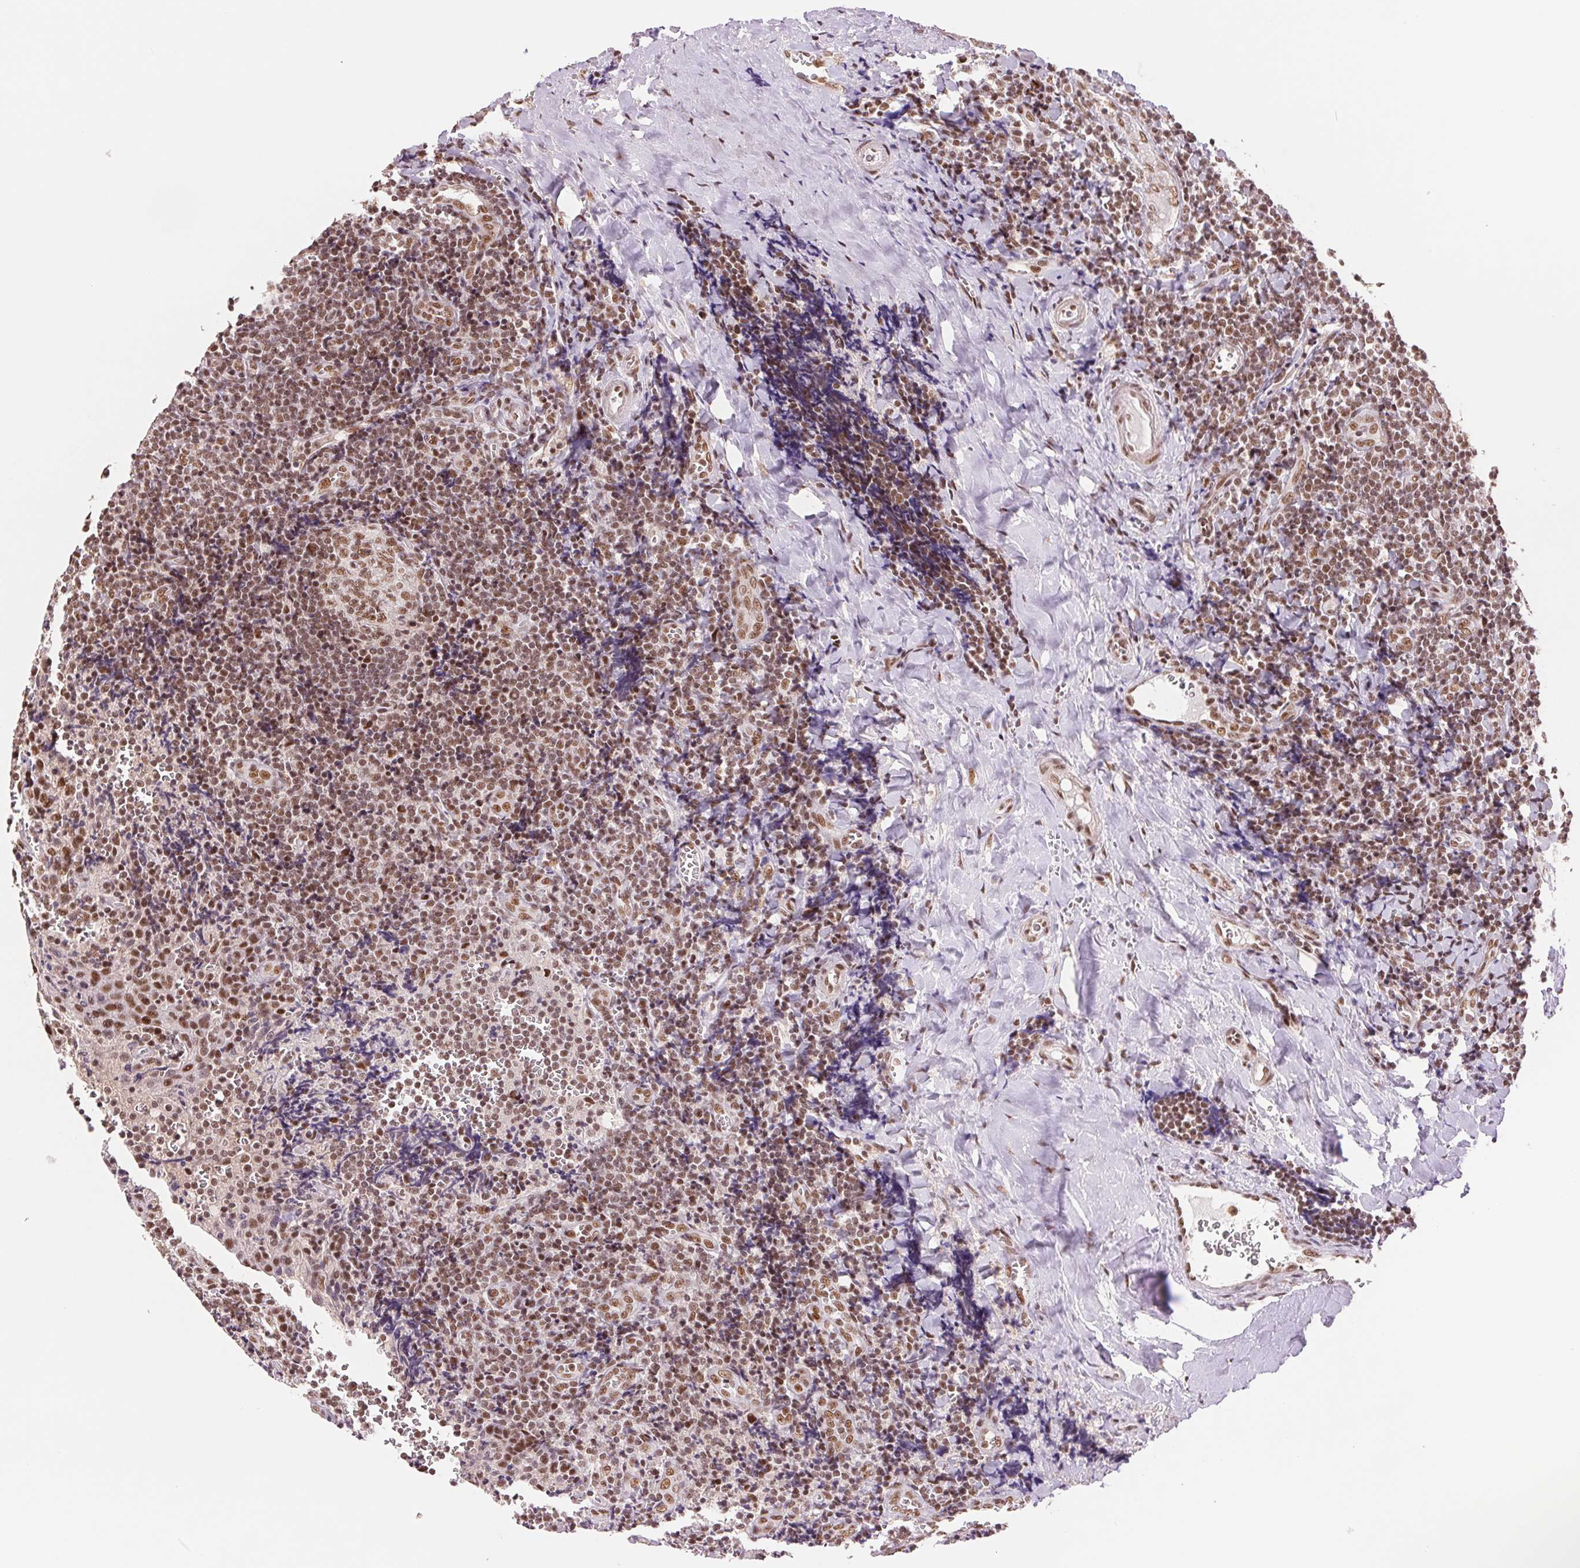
{"staining": {"intensity": "moderate", "quantity": ">75%", "location": "nuclear"}, "tissue": "tonsil", "cell_type": "Germinal center cells", "image_type": "normal", "snomed": [{"axis": "morphology", "description": "Normal tissue, NOS"}, {"axis": "morphology", "description": "Inflammation, NOS"}, {"axis": "topography", "description": "Tonsil"}], "caption": "DAB immunohistochemical staining of unremarkable tonsil displays moderate nuclear protein staining in about >75% of germinal center cells. Immunohistochemistry (ihc) stains the protein of interest in brown and the nuclei are stained blue.", "gene": "SREK1", "patient": {"sex": "female", "age": 31}}